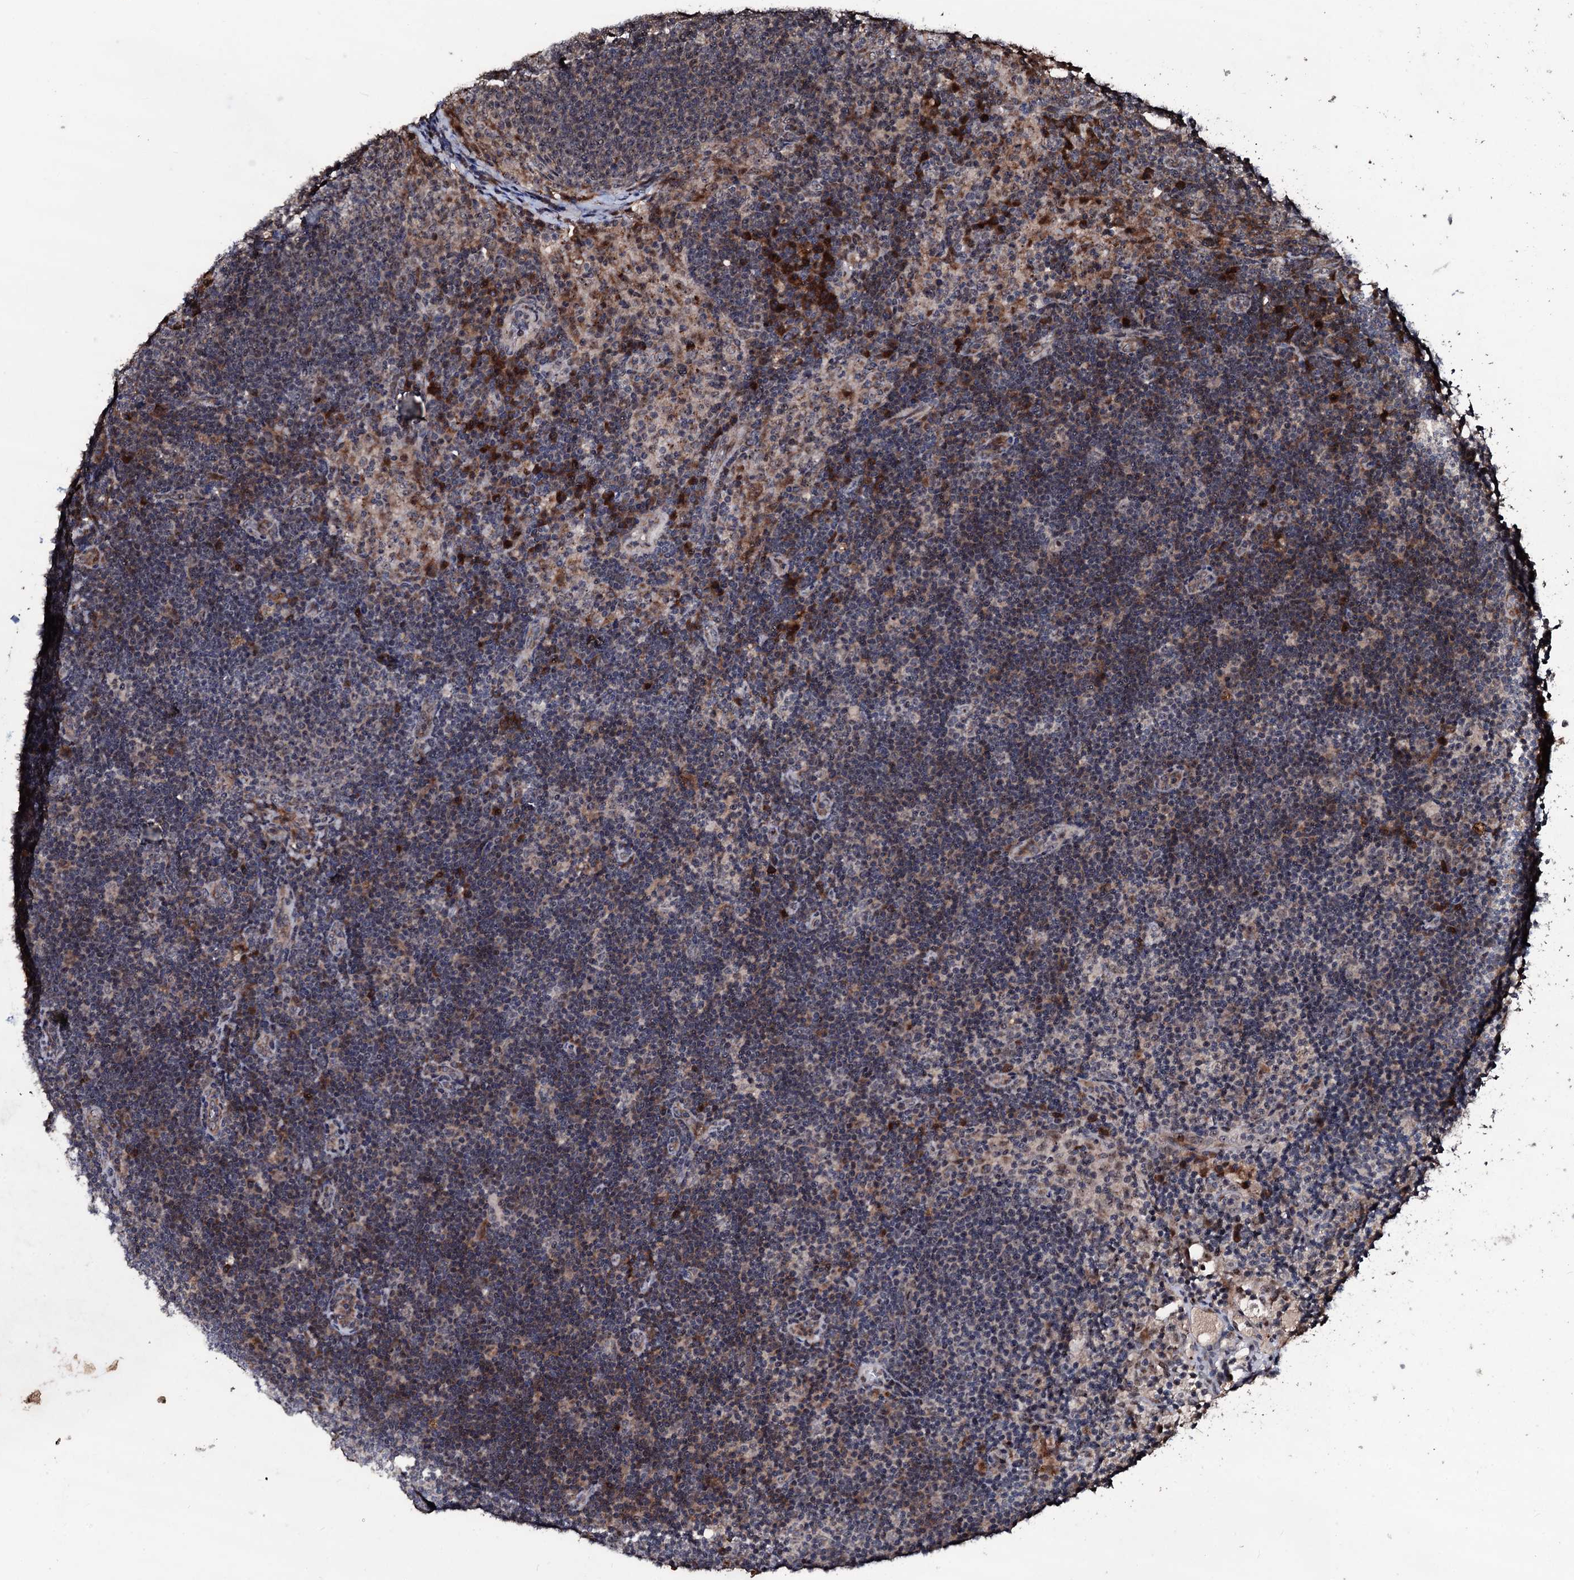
{"staining": {"intensity": "negative", "quantity": "none", "location": "none"}, "tissue": "lymph node", "cell_type": "Germinal center cells", "image_type": "normal", "snomed": [{"axis": "morphology", "description": "Normal tissue, NOS"}, {"axis": "topography", "description": "Lymph node"}], "caption": "This is an immunohistochemistry (IHC) micrograph of unremarkable human lymph node. There is no staining in germinal center cells.", "gene": "SUPT7L", "patient": {"sex": "female", "age": 70}}